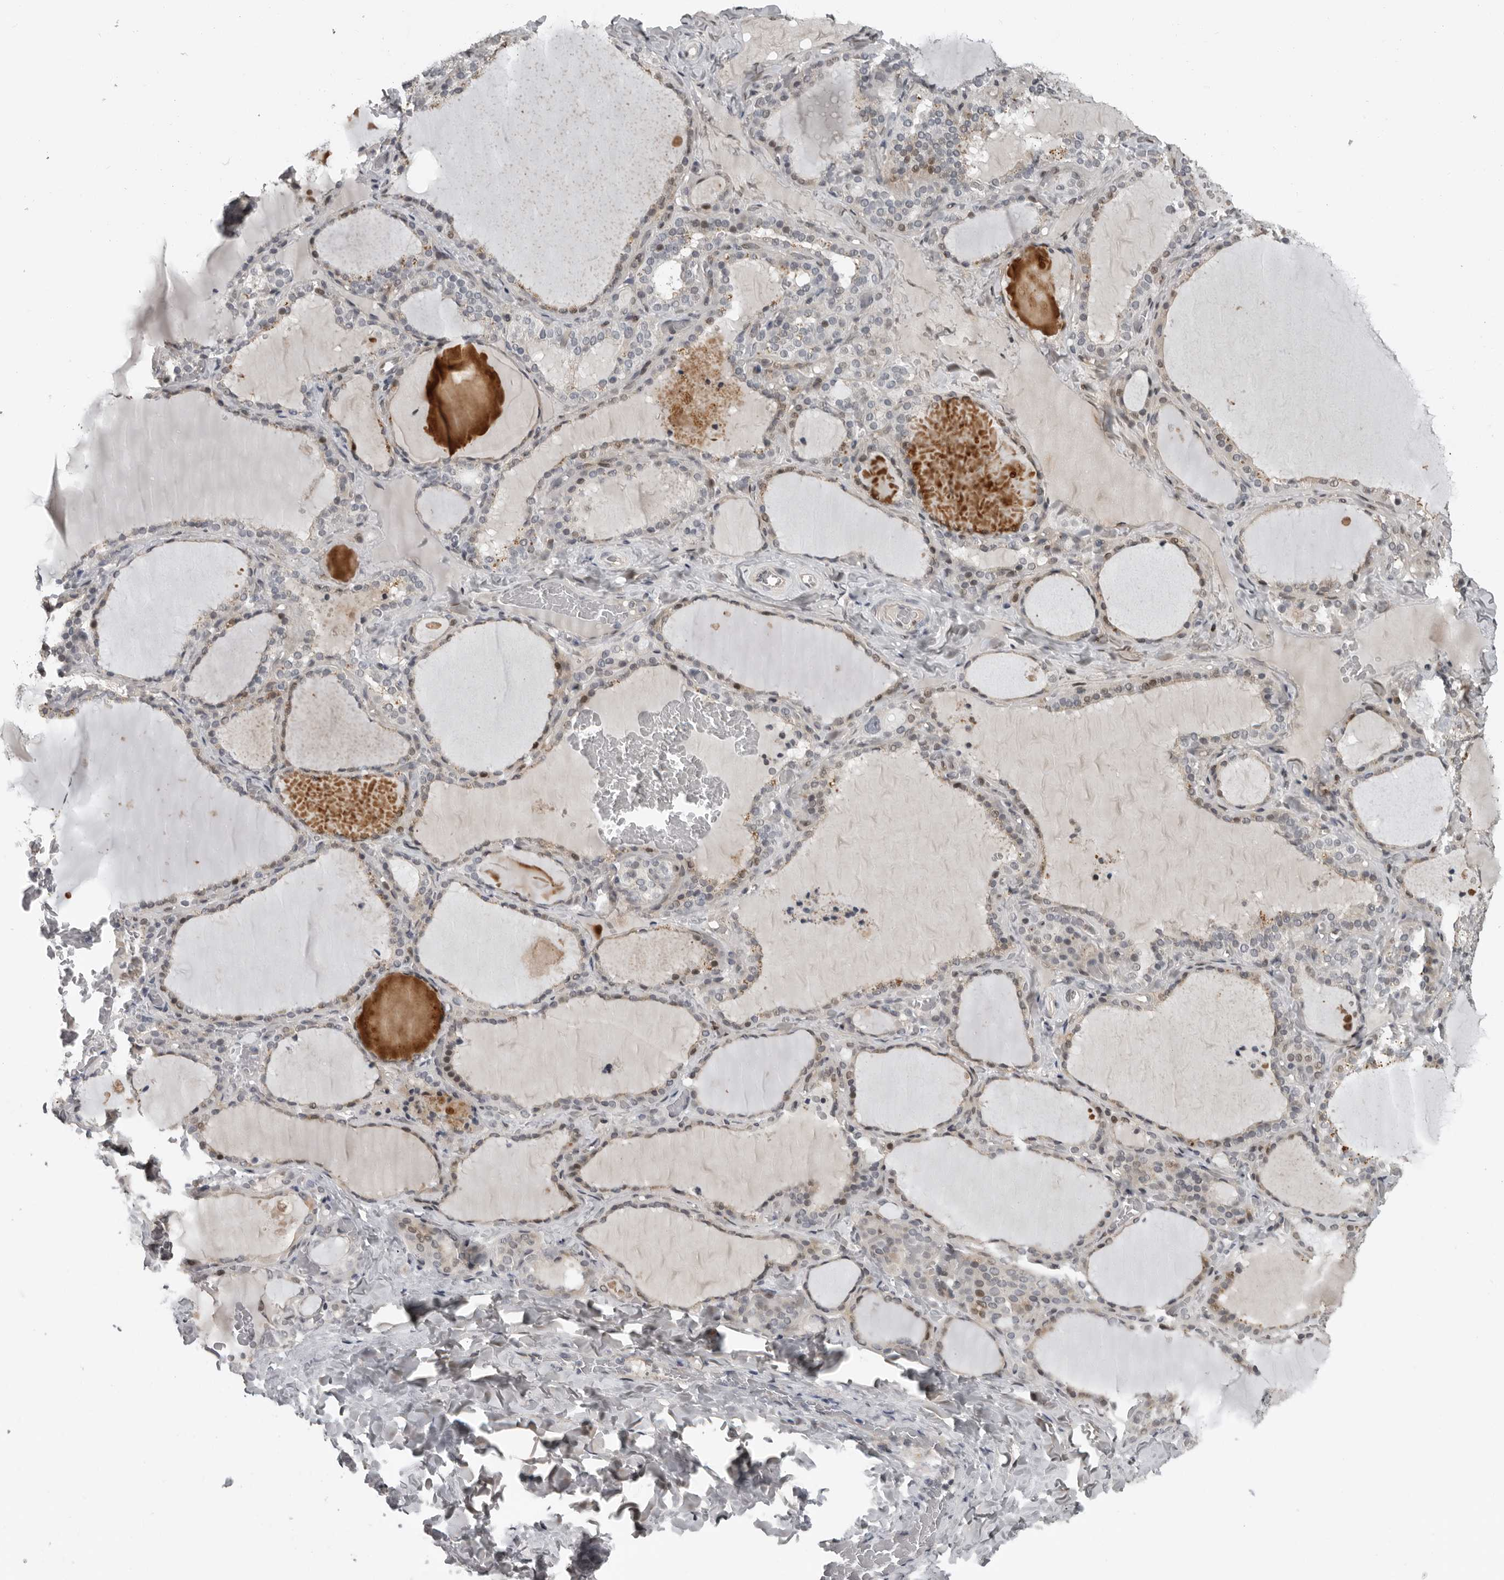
{"staining": {"intensity": "weak", "quantity": "<25%", "location": "cytoplasmic/membranous"}, "tissue": "thyroid gland", "cell_type": "Glandular cells", "image_type": "normal", "snomed": [{"axis": "morphology", "description": "Normal tissue, NOS"}, {"axis": "topography", "description": "Thyroid gland"}], "caption": "Immunohistochemistry micrograph of benign thyroid gland: thyroid gland stained with DAB (3,3'-diaminobenzidine) shows no significant protein positivity in glandular cells.", "gene": "PRRX2", "patient": {"sex": "female", "age": 22}}